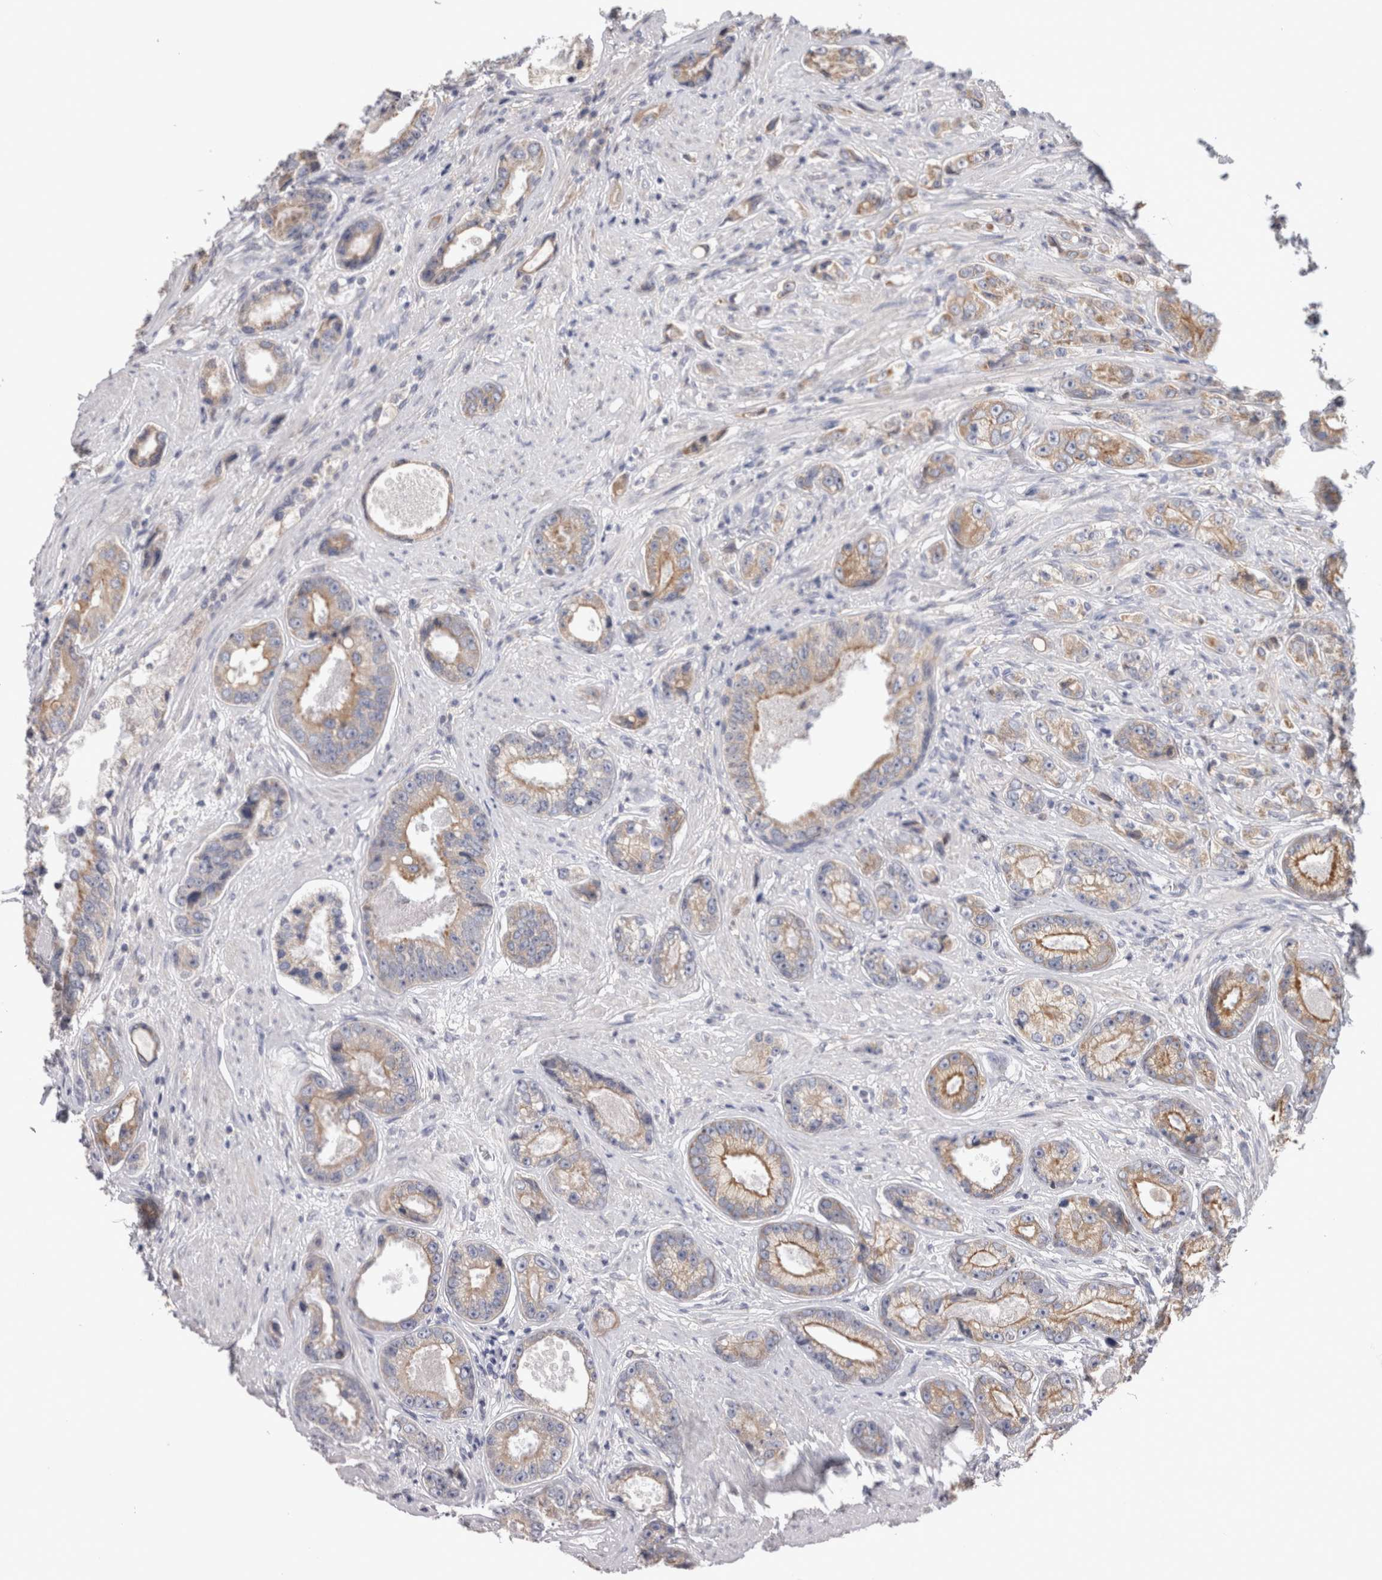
{"staining": {"intensity": "moderate", "quantity": "25%-75%", "location": "cytoplasmic/membranous"}, "tissue": "prostate cancer", "cell_type": "Tumor cells", "image_type": "cancer", "snomed": [{"axis": "morphology", "description": "Adenocarcinoma, High grade"}, {"axis": "topography", "description": "Prostate"}], "caption": "This micrograph reveals prostate cancer stained with IHC to label a protein in brown. The cytoplasmic/membranous of tumor cells show moderate positivity for the protein. Nuclei are counter-stained blue.", "gene": "SMAP2", "patient": {"sex": "male", "age": 61}}